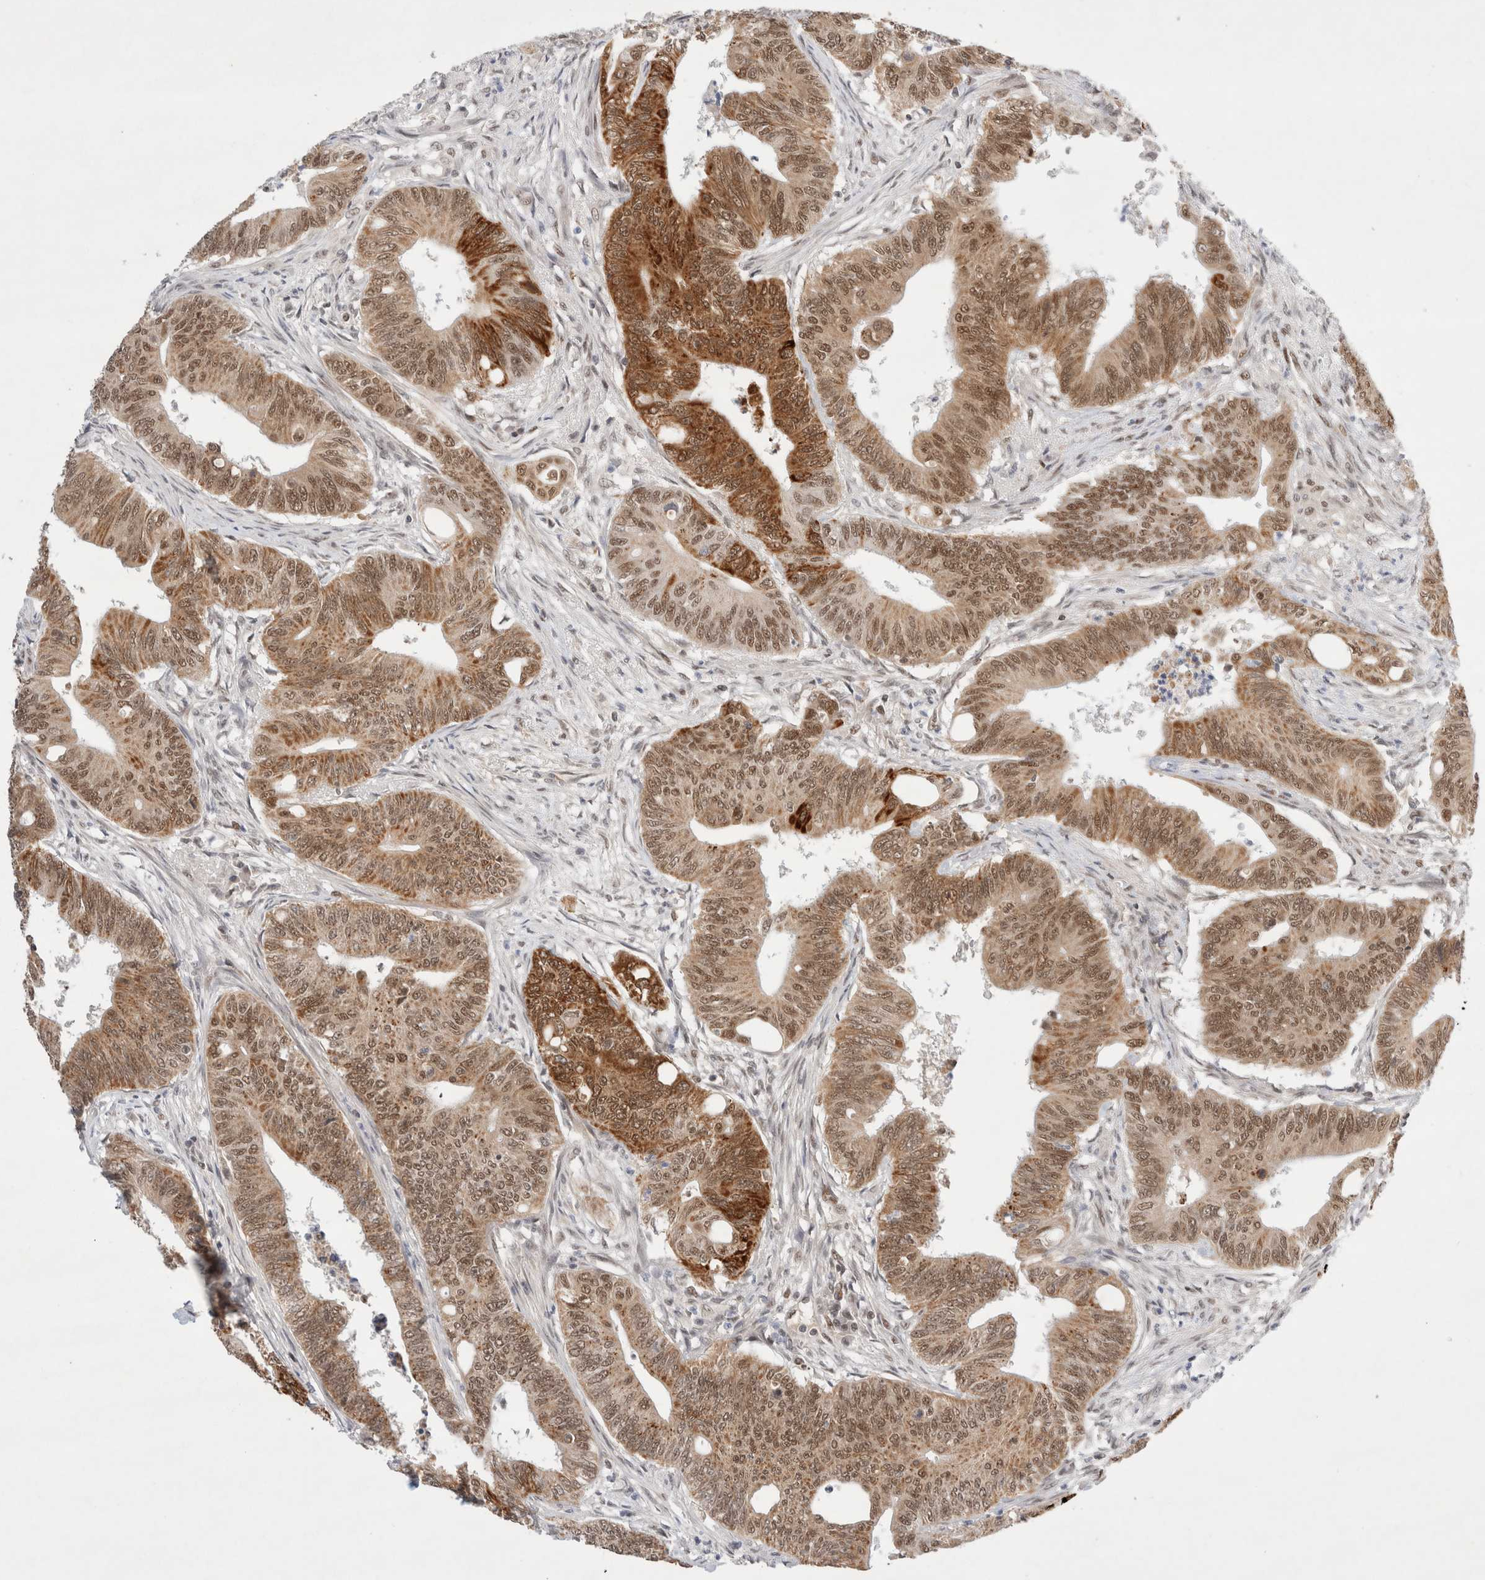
{"staining": {"intensity": "moderate", "quantity": ">75%", "location": "cytoplasmic/membranous,nuclear"}, "tissue": "colorectal cancer", "cell_type": "Tumor cells", "image_type": "cancer", "snomed": [{"axis": "morphology", "description": "Adenoma, NOS"}, {"axis": "morphology", "description": "Adenocarcinoma, NOS"}, {"axis": "topography", "description": "Colon"}], "caption": "There is medium levels of moderate cytoplasmic/membranous and nuclear expression in tumor cells of adenoma (colorectal), as demonstrated by immunohistochemical staining (brown color).", "gene": "GTF2I", "patient": {"sex": "male", "age": 79}}